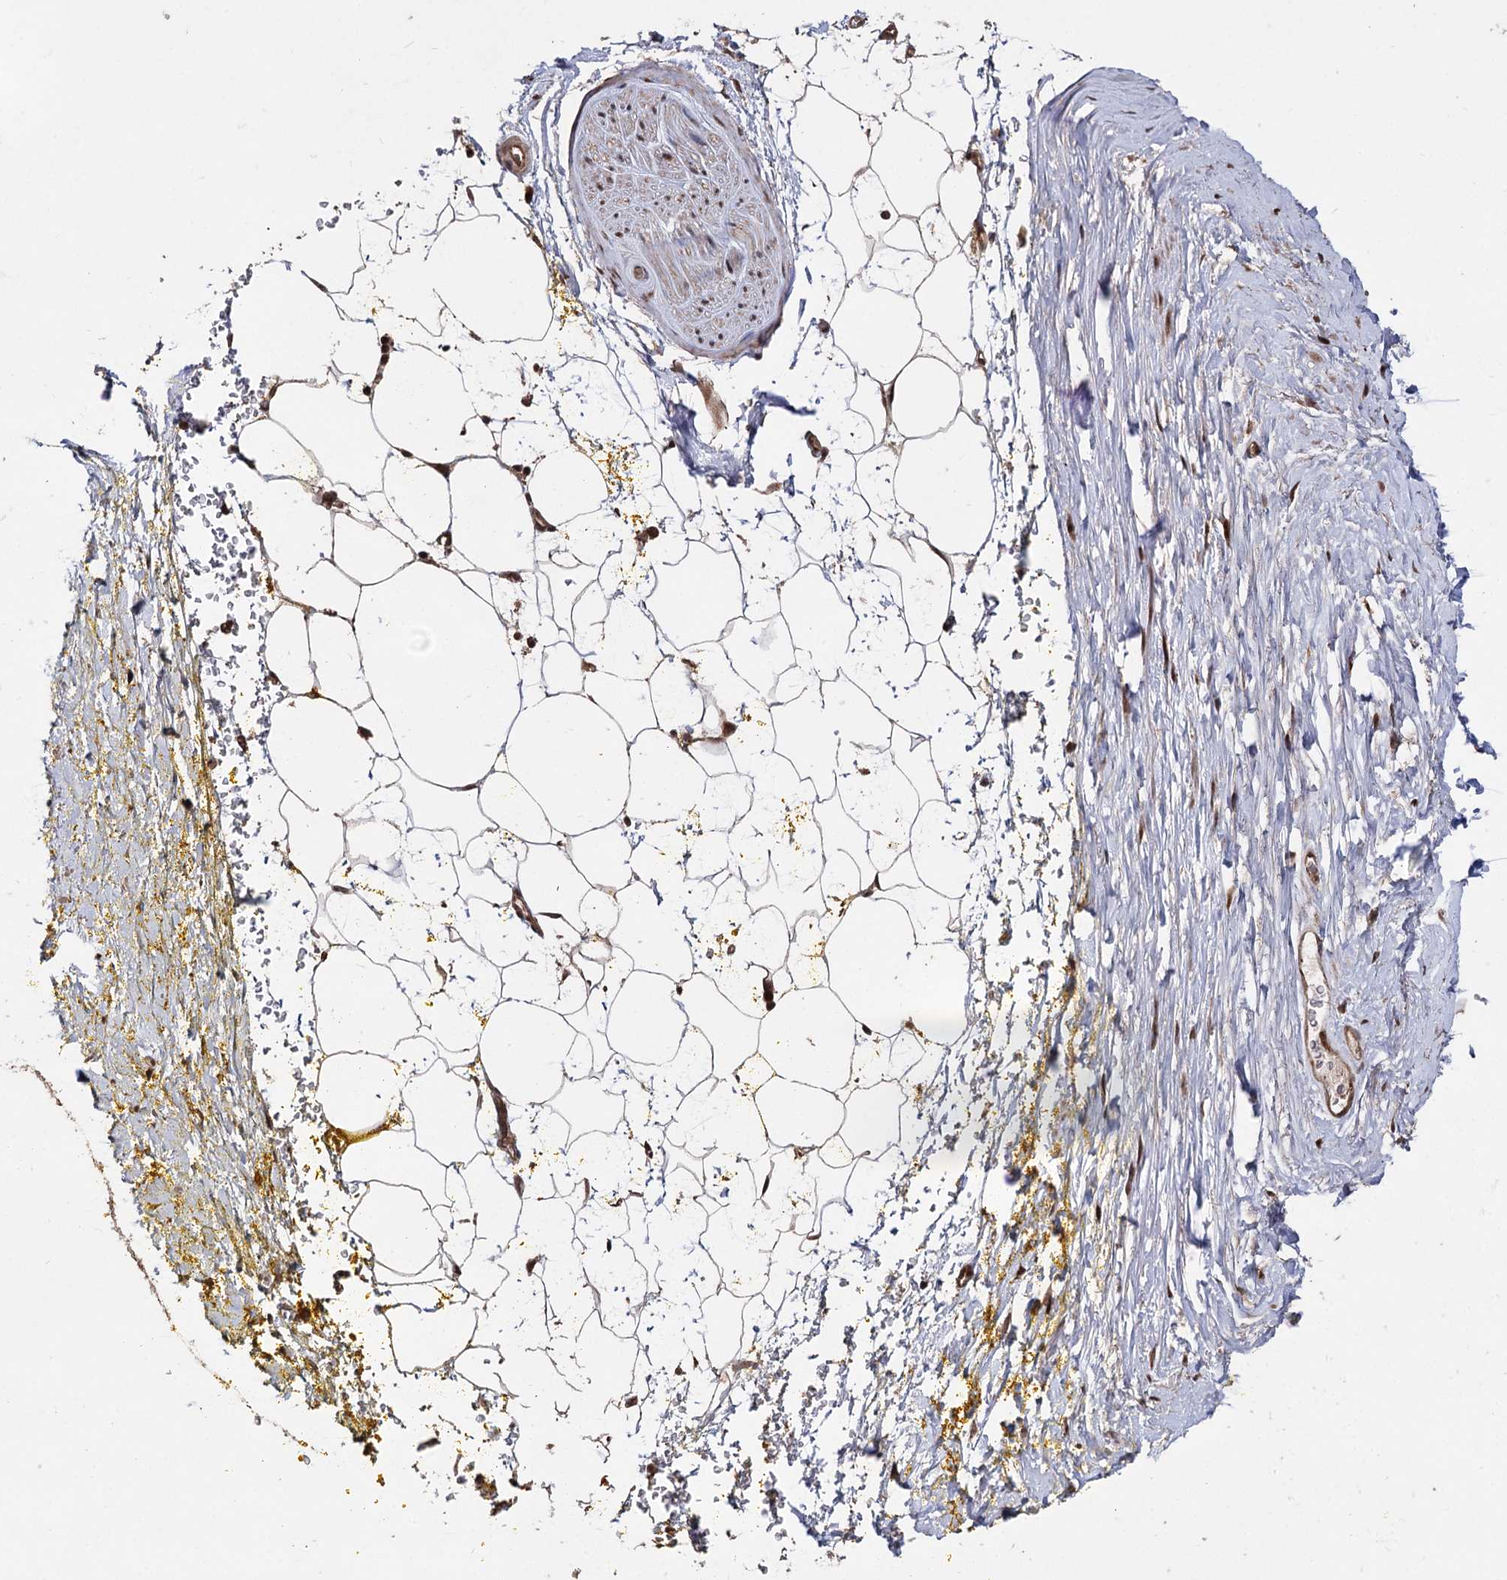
{"staining": {"intensity": "strong", "quantity": ">75%", "location": "cytoplasmic/membranous"}, "tissue": "adipose tissue", "cell_type": "Adipocytes", "image_type": "normal", "snomed": [{"axis": "morphology", "description": "Normal tissue, NOS"}, {"axis": "morphology", "description": "Adenocarcinoma, Low grade"}, {"axis": "topography", "description": "Prostate"}, {"axis": "topography", "description": "Peripheral nerve tissue"}], "caption": "The histopathology image shows staining of unremarkable adipose tissue, revealing strong cytoplasmic/membranous protein expression (brown color) within adipocytes.", "gene": "CPNE8", "patient": {"sex": "male", "age": 63}}